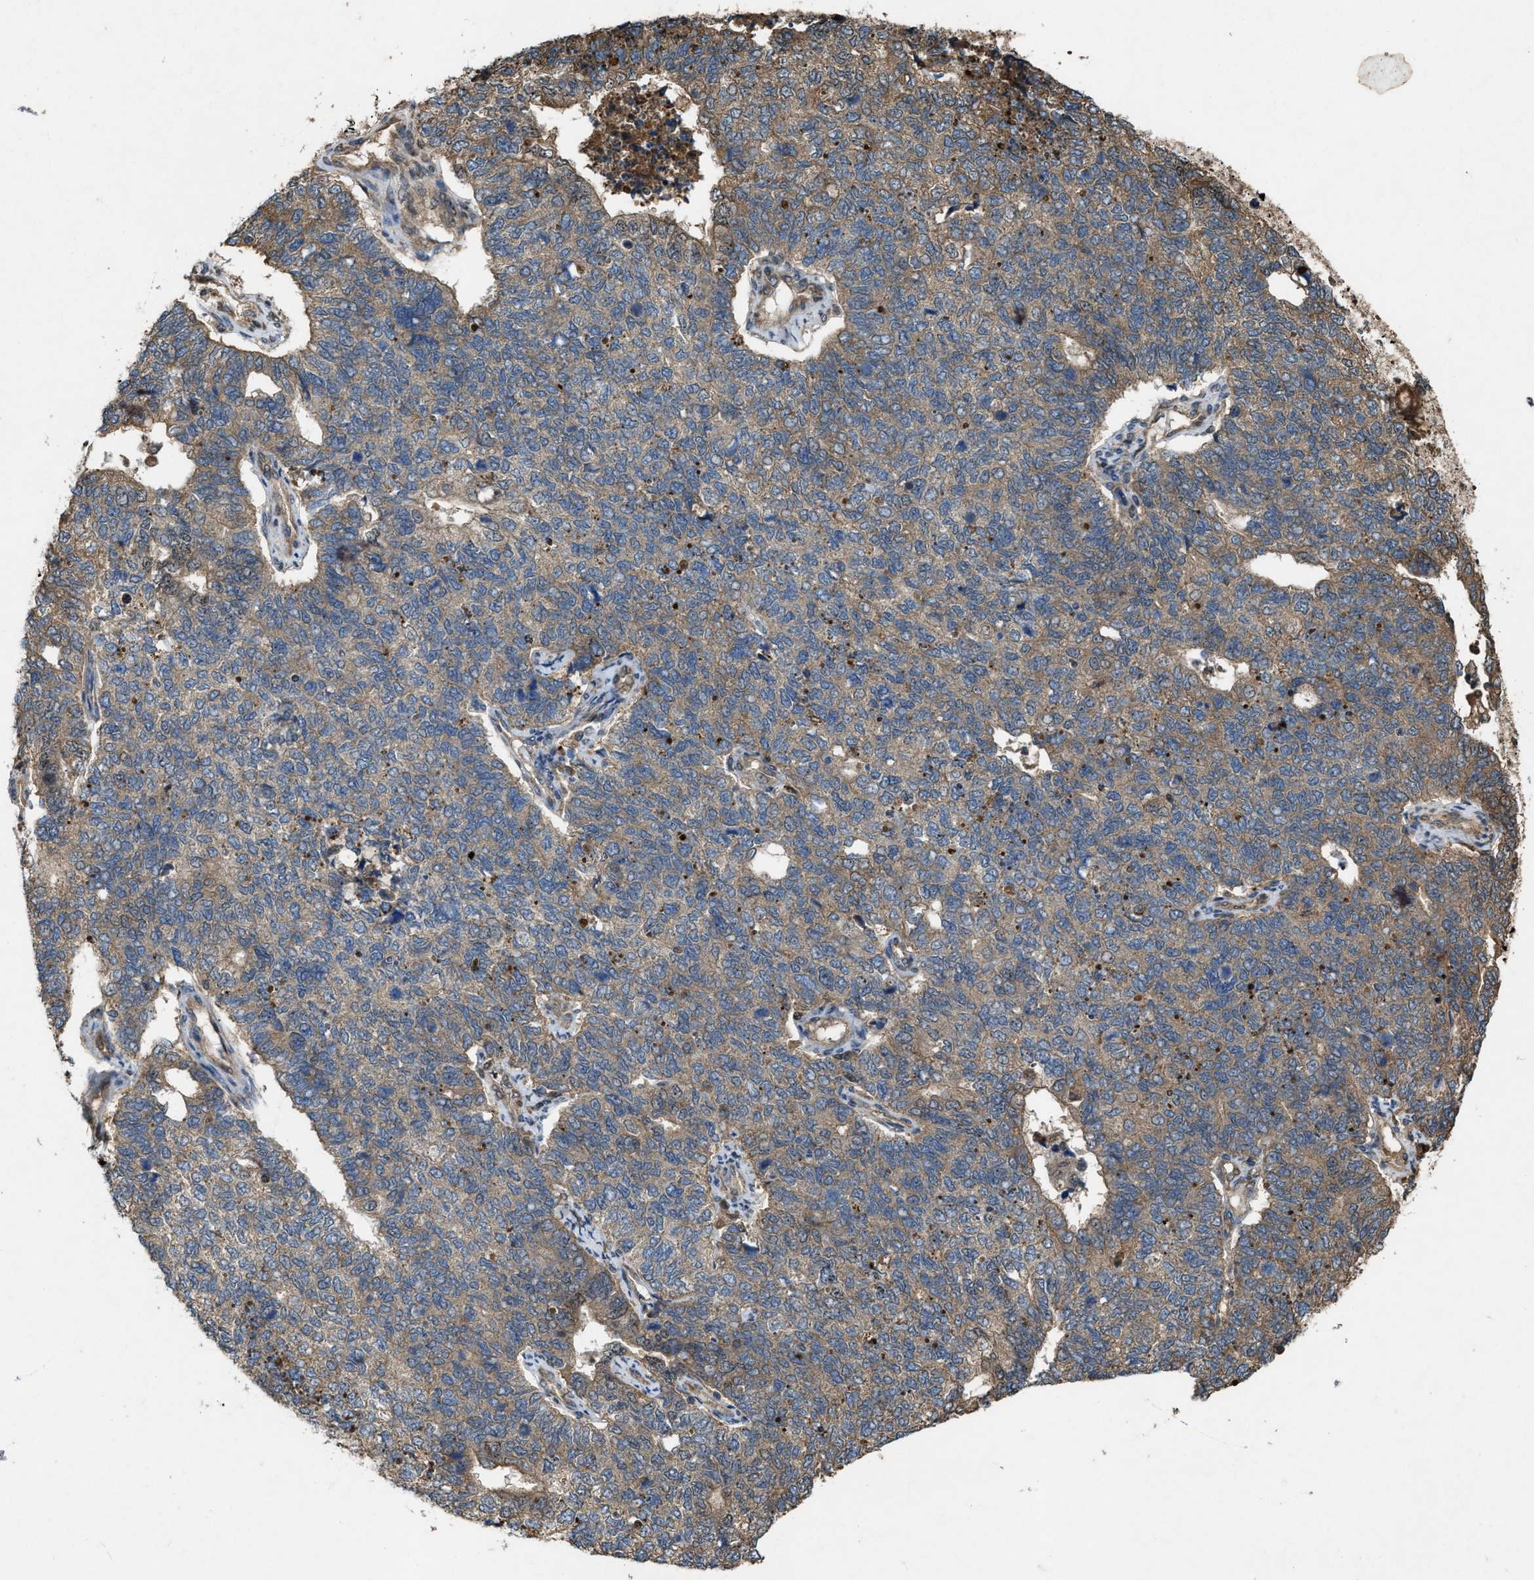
{"staining": {"intensity": "moderate", "quantity": ">75%", "location": "cytoplasmic/membranous"}, "tissue": "cervical cancer", "cell_type": "Tumor cells", "image_type": "cancer", "snomed": [{"axis": "morphology", "description": "Squamous cell carcinoma, NOS"}, {"axis": "topography", "description": "Cervix"}], "caption": "DAB (3,3'-diaminobenzidine) immunohistochemical staining of human squamous cell carcinoma (cervical) displays moderate cytoplasmic/membranous protein positivity in approximately >75% of tumor cells. The protein is shown in brown color, while the nuclei are stained blue.", "gene": "PDP2", "patient": {"sex": "female", "age": 63}}